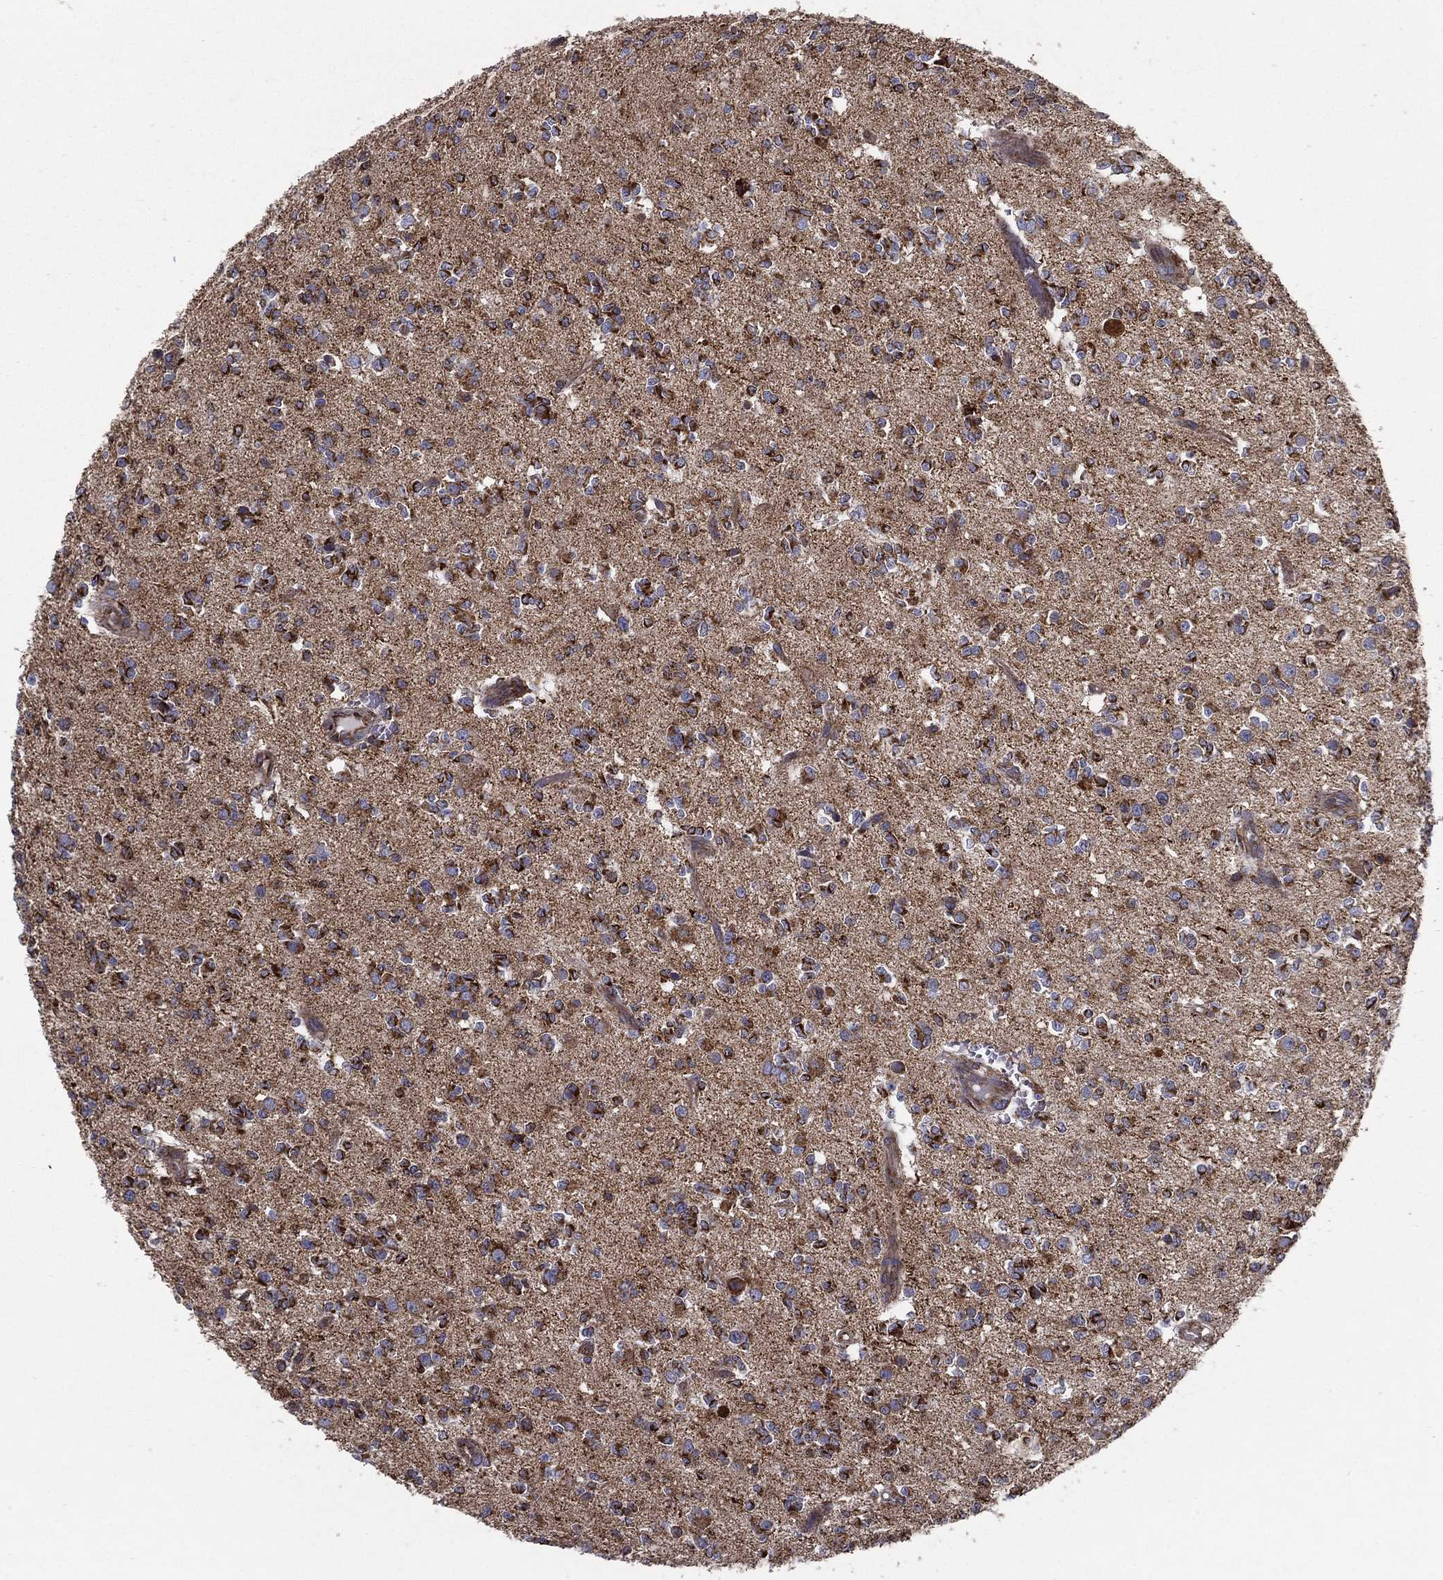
{"staining": {"intensity": "moderate", "quantity": ">75%", "location": "cytoplasmic/membranous"}, "tissue": "glioma", "cell_type": "Tumor cells", "image_type": "cancer", "snomed": [{"axis": "morphology", "description": "Glioma, malignant, Low grade"}, {"axis": "topography", "description": "Brain"}], "caption": "Glioma stained with DAB (3,3'-diaminobenzidine) IHC exhibits medium levels of moderate cytoplasmic/membranous expression in approximately >75% of tumor cells.", "gene": "MT-CYB", "patient": {"sex": "female", "age": 45}}